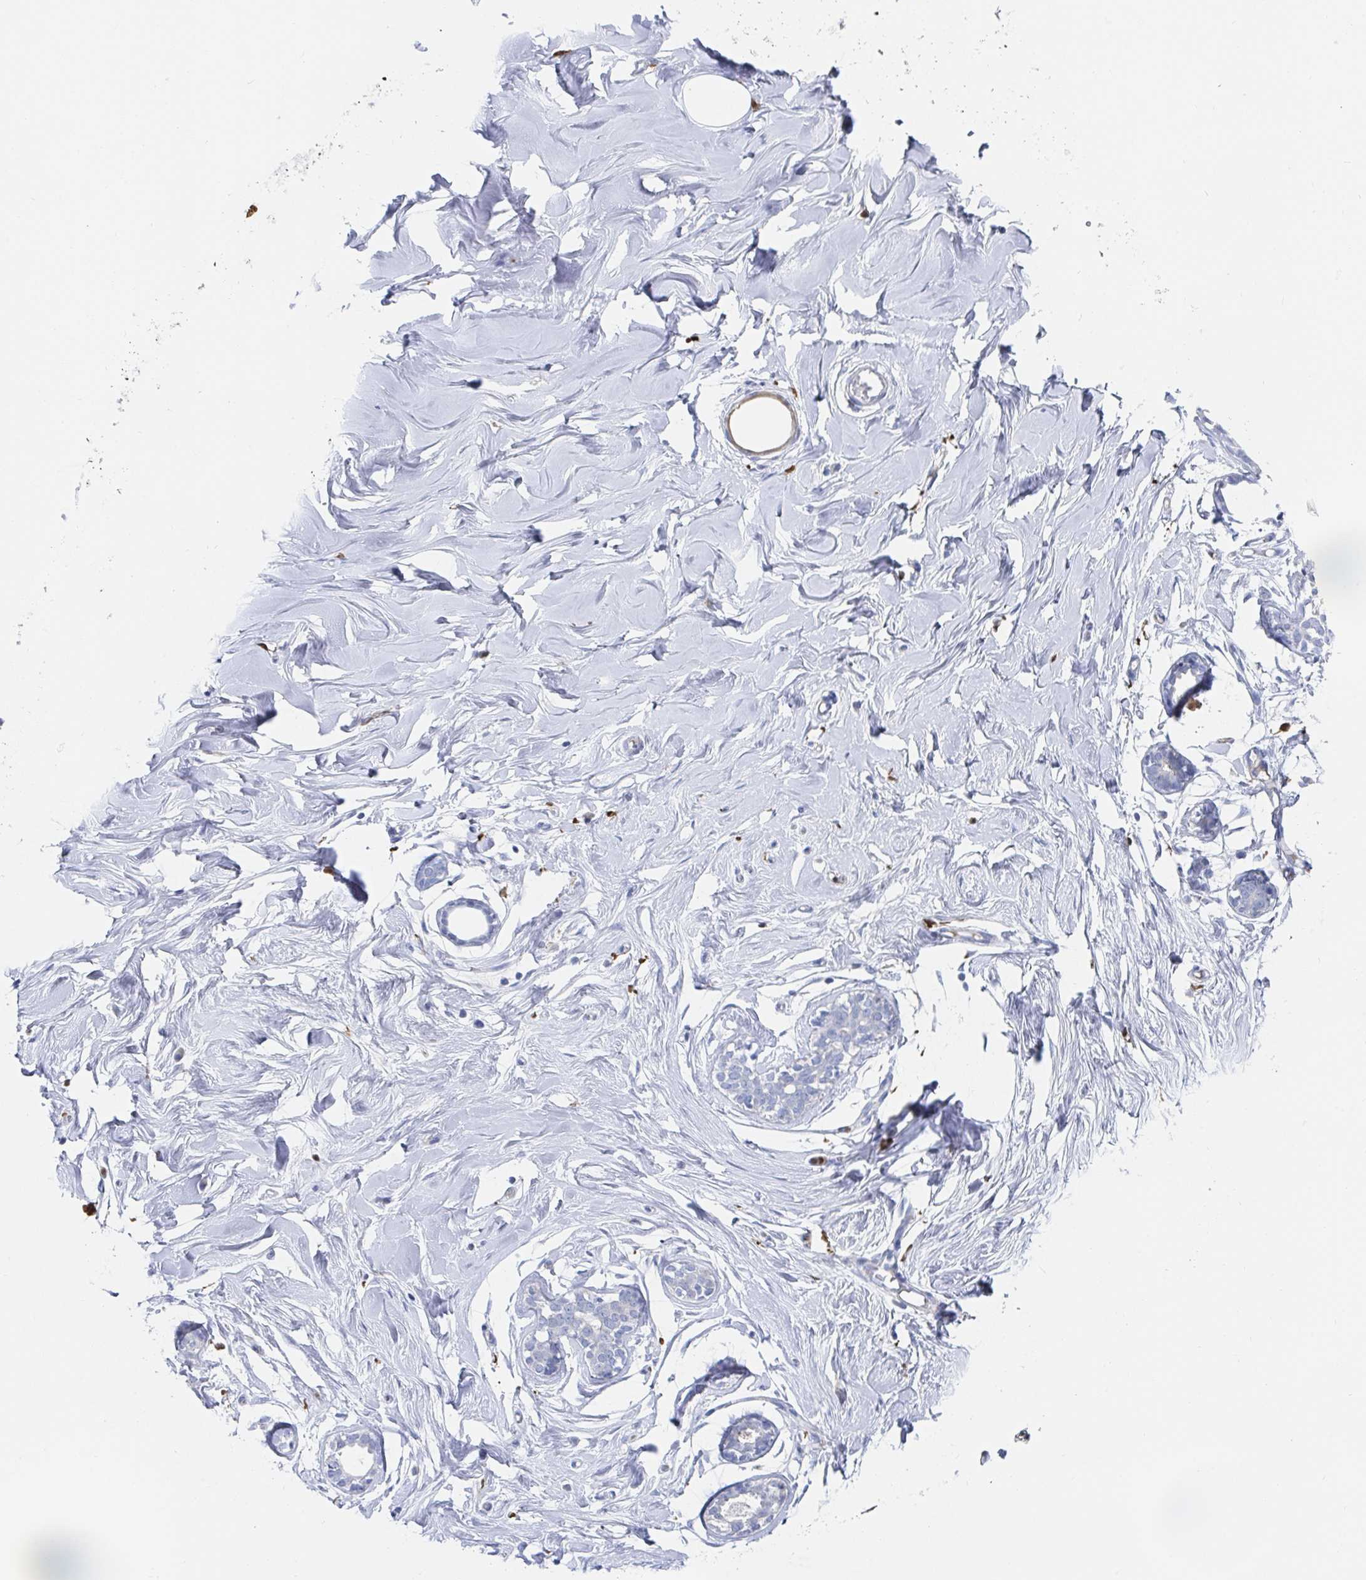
{"staining": {"intensity": "negative", "quantity": "none", "location": "none"}, "tissue": "breast", "cell_type": "Adipocytes", "image_type": "normal", "snomed": [{"axis": "morphology", "description": "Normal tissue, NOS"}, {"axis": "topography", "description": "Breast"}], "caption": "Micrograph shows no significant protein positivity in adipocytes of benign breast.", "gene": "OR2A1", "patient": {"sex": "female", "age": 27}}